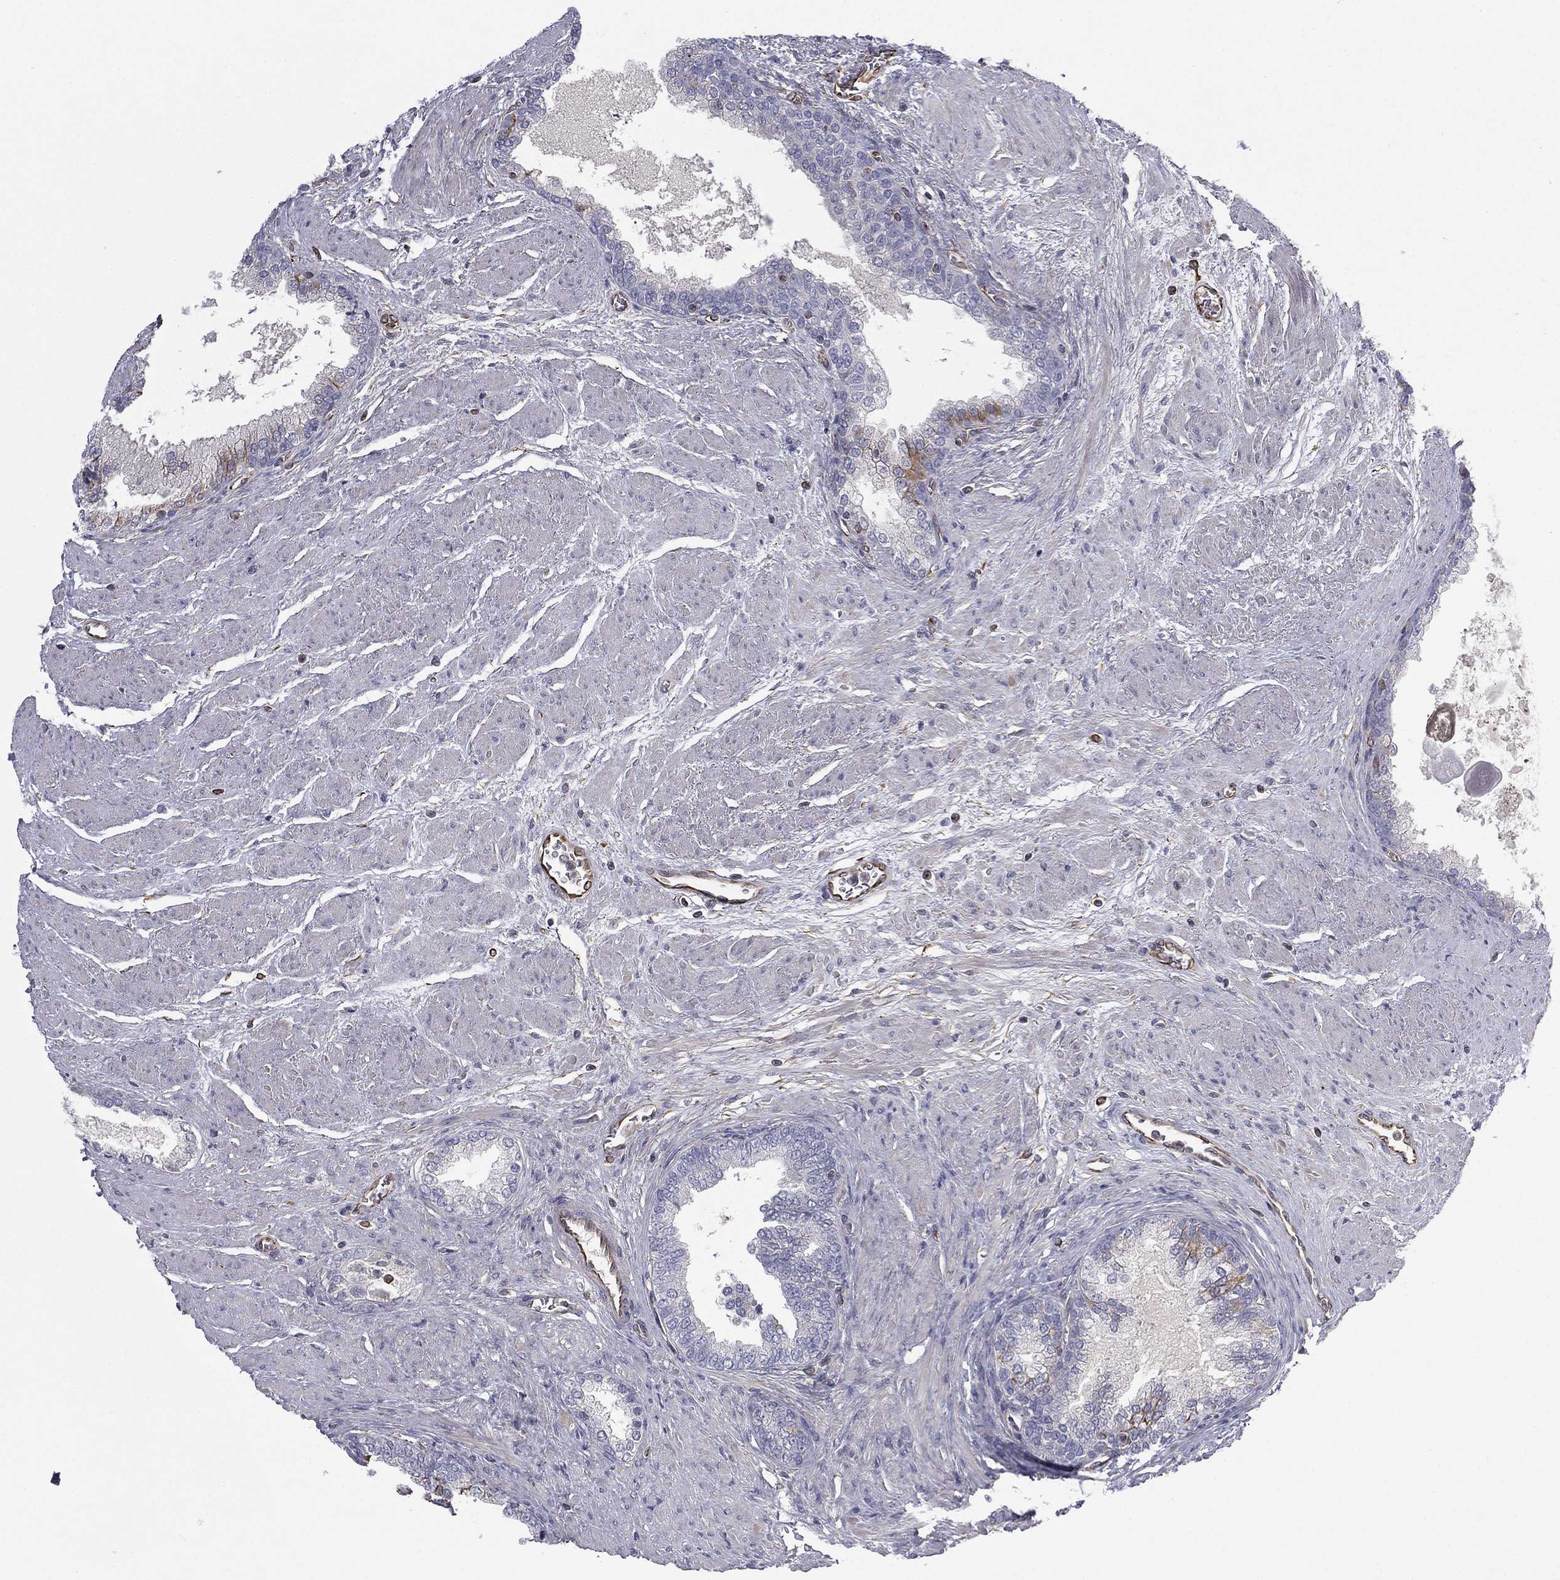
{"staining": {"intensity": "negative", "quantity": "none", "location": "none"}, "tissue": "prostate cancer", "cell_type": "Tumor cells", "image_type": "cancer", "snomed": [{"axis": "morphology", "description": "Adenocarcinoma, NOS"}, {"axis": "topography", "description": "Prostate and seminal vesicle, NOS"}, {"axis": "topography", "description": "Prostate"}], "caption": "Tumor cells are negative for brown protein staining in prostate adenocarcinoma.", "gene": "SCUBE1", "patient": {"sex": "male", "age": 62}}